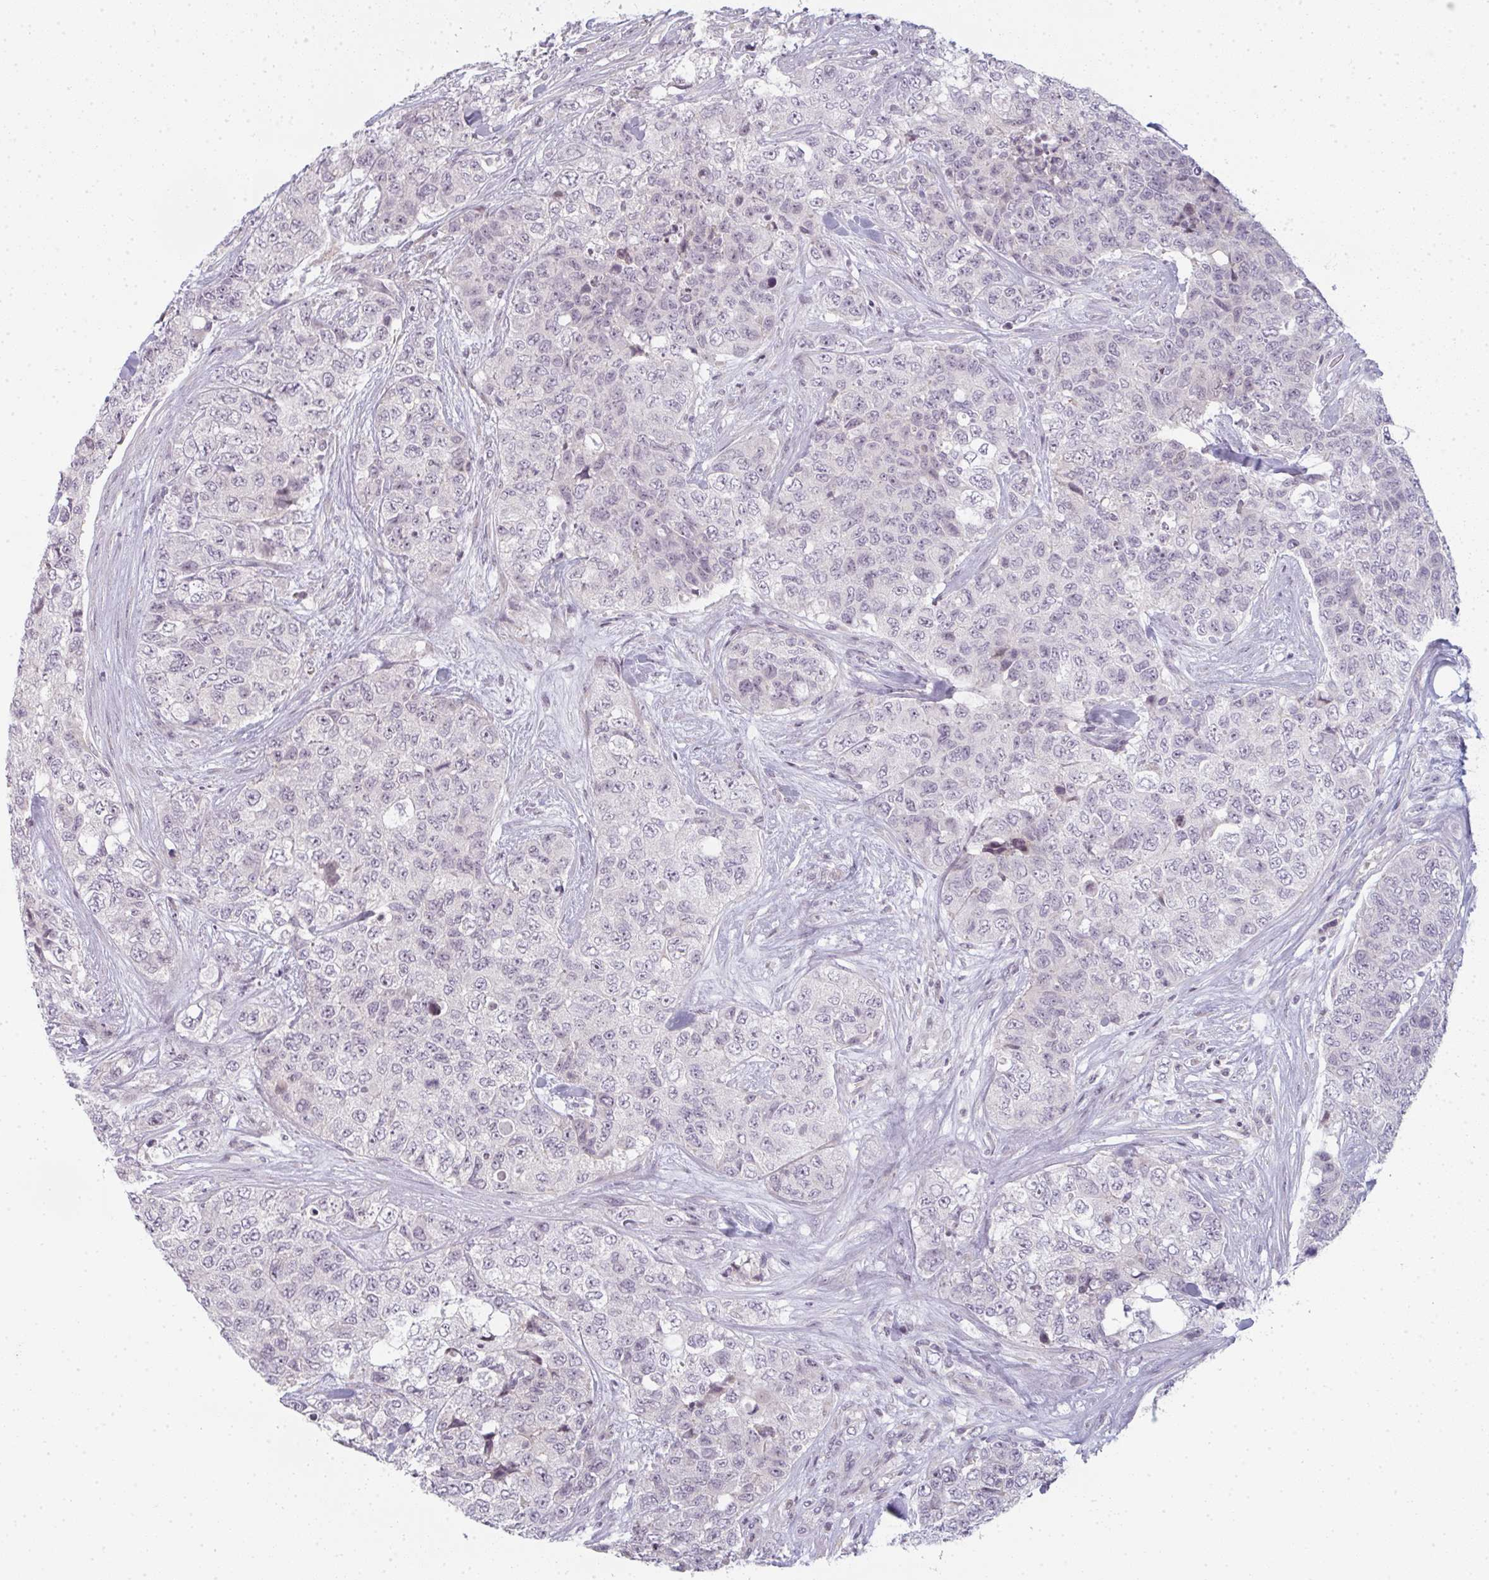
{"staining": {"intensity": "negative", "quantity": "none", "location": "none"}, "tissue": "urothelial cancer", "cell_type": "Tumor cells", "image_type": "cancer", "snomed": [{"axis": "morphology", "description": "Urothelial carcinoma, High grade"}, {"axis": "topography", "description": "Urinary bladder"}], "caption": "Tumor cells show no significant expression in urothelial carcinoma (high-grade).", "gene": "RBBP6", "patient": {"sex": "female", "age": 78}}